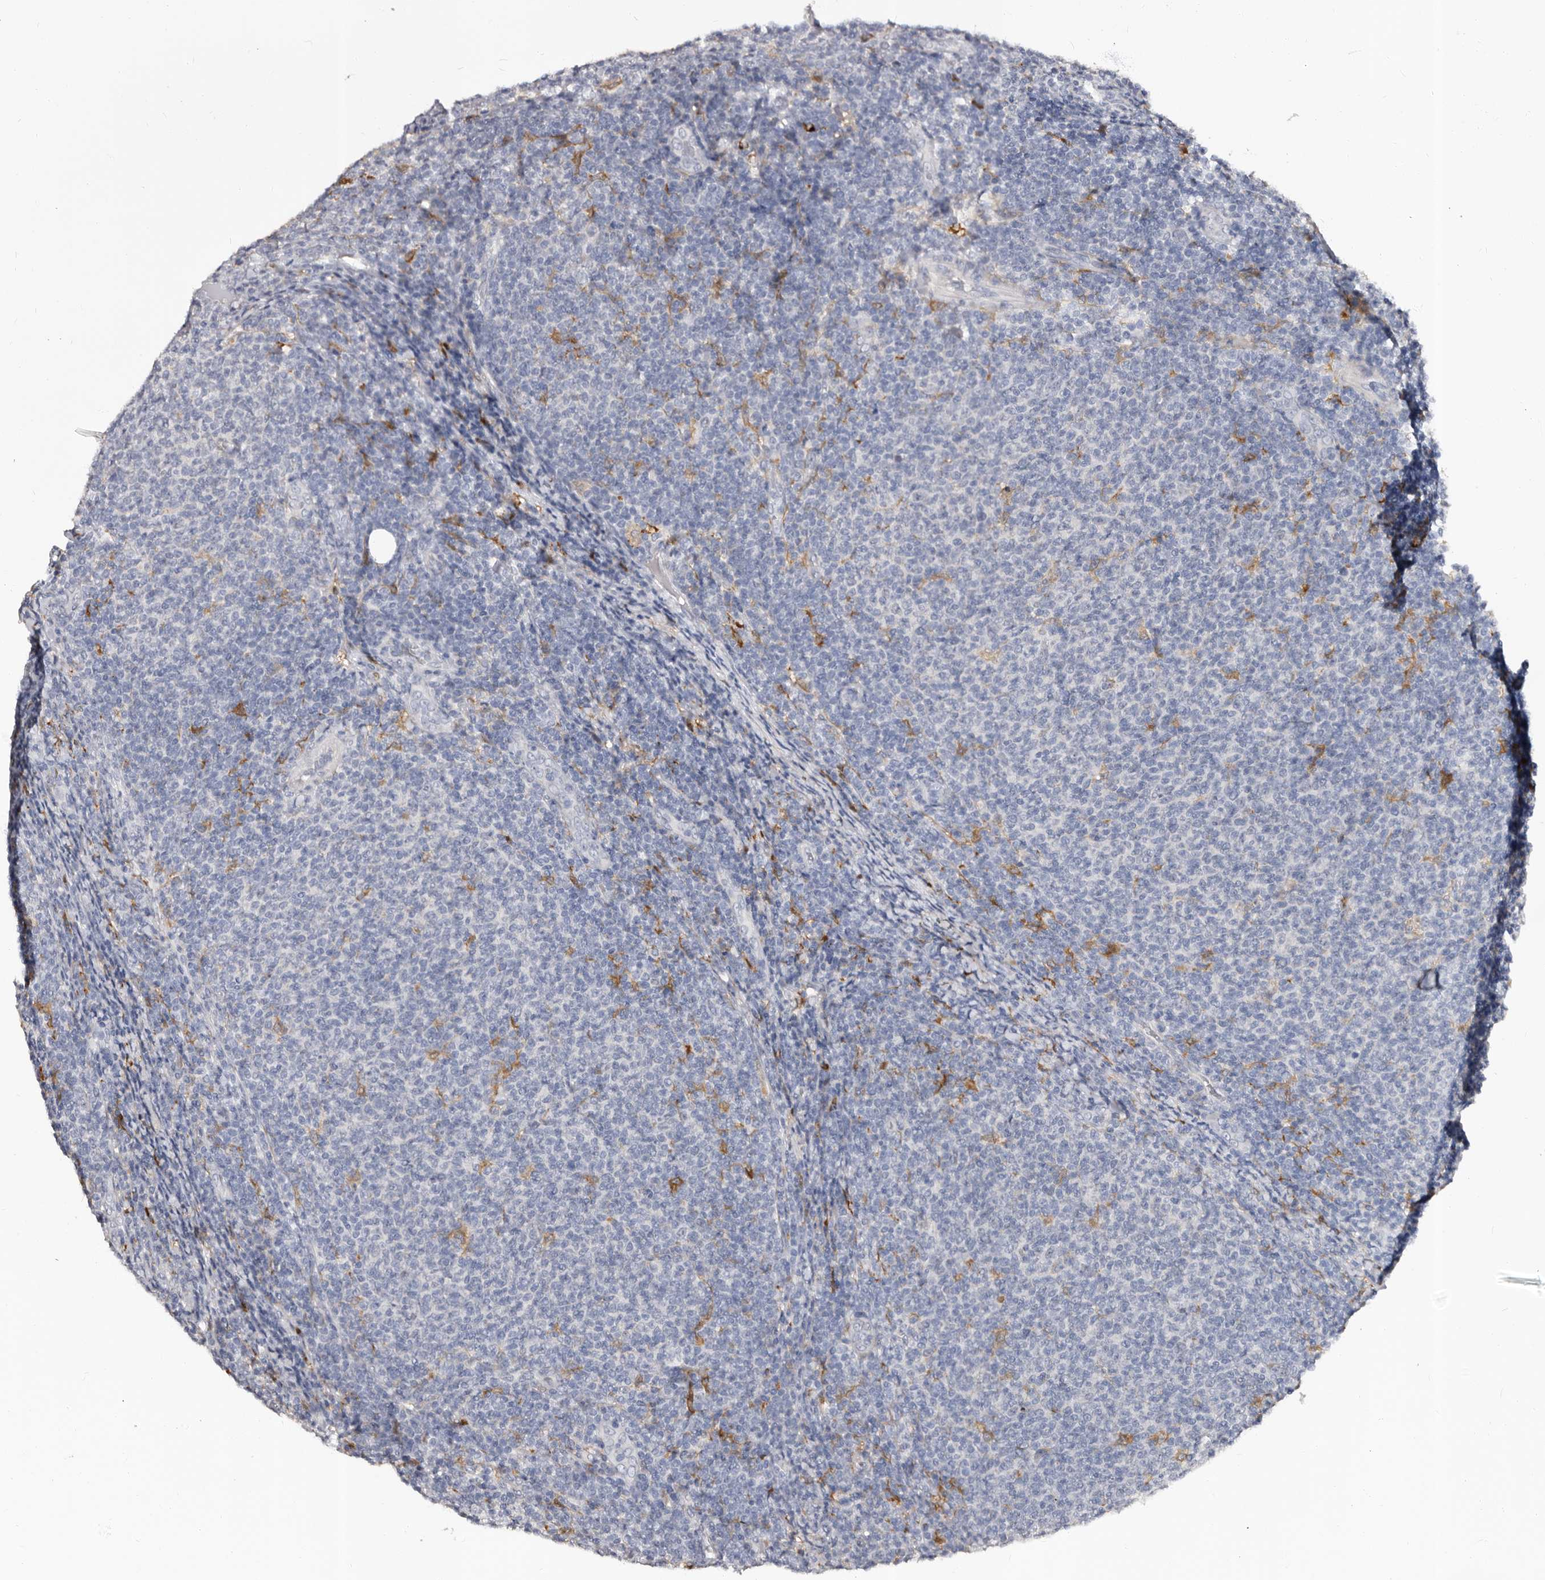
{"staining": {"intensity": "negative", "quantity": "none", "location": "none"}, "tissue": "lymphoma", "cell_type": "Tumor cells", "image_type": "cancer", "snomed": [{"axis": "morphology", "description": "Malignant lymphoma, non-Hodgkin's type, Low grade"}, {"axis": "topography", "description": "Lymph node"}], "caption": "Immunohistochemistry (IHC) histopathology image of neoplastic tissue: malignant lymphoma, non-Hodgkin's type (low-grade) stained with DAB (3,3'-diaminobenzidine) displays no significant protein staining in tumor cells. (Stains: DAB (3,3'-diaminobenzidine) immunohistochemistry with hematoxylin counter stain, Microscopy: brightfield microscopy at high magnification).", "gene": "PTAFR", "patient": {"sex": "male", "age": 66}}